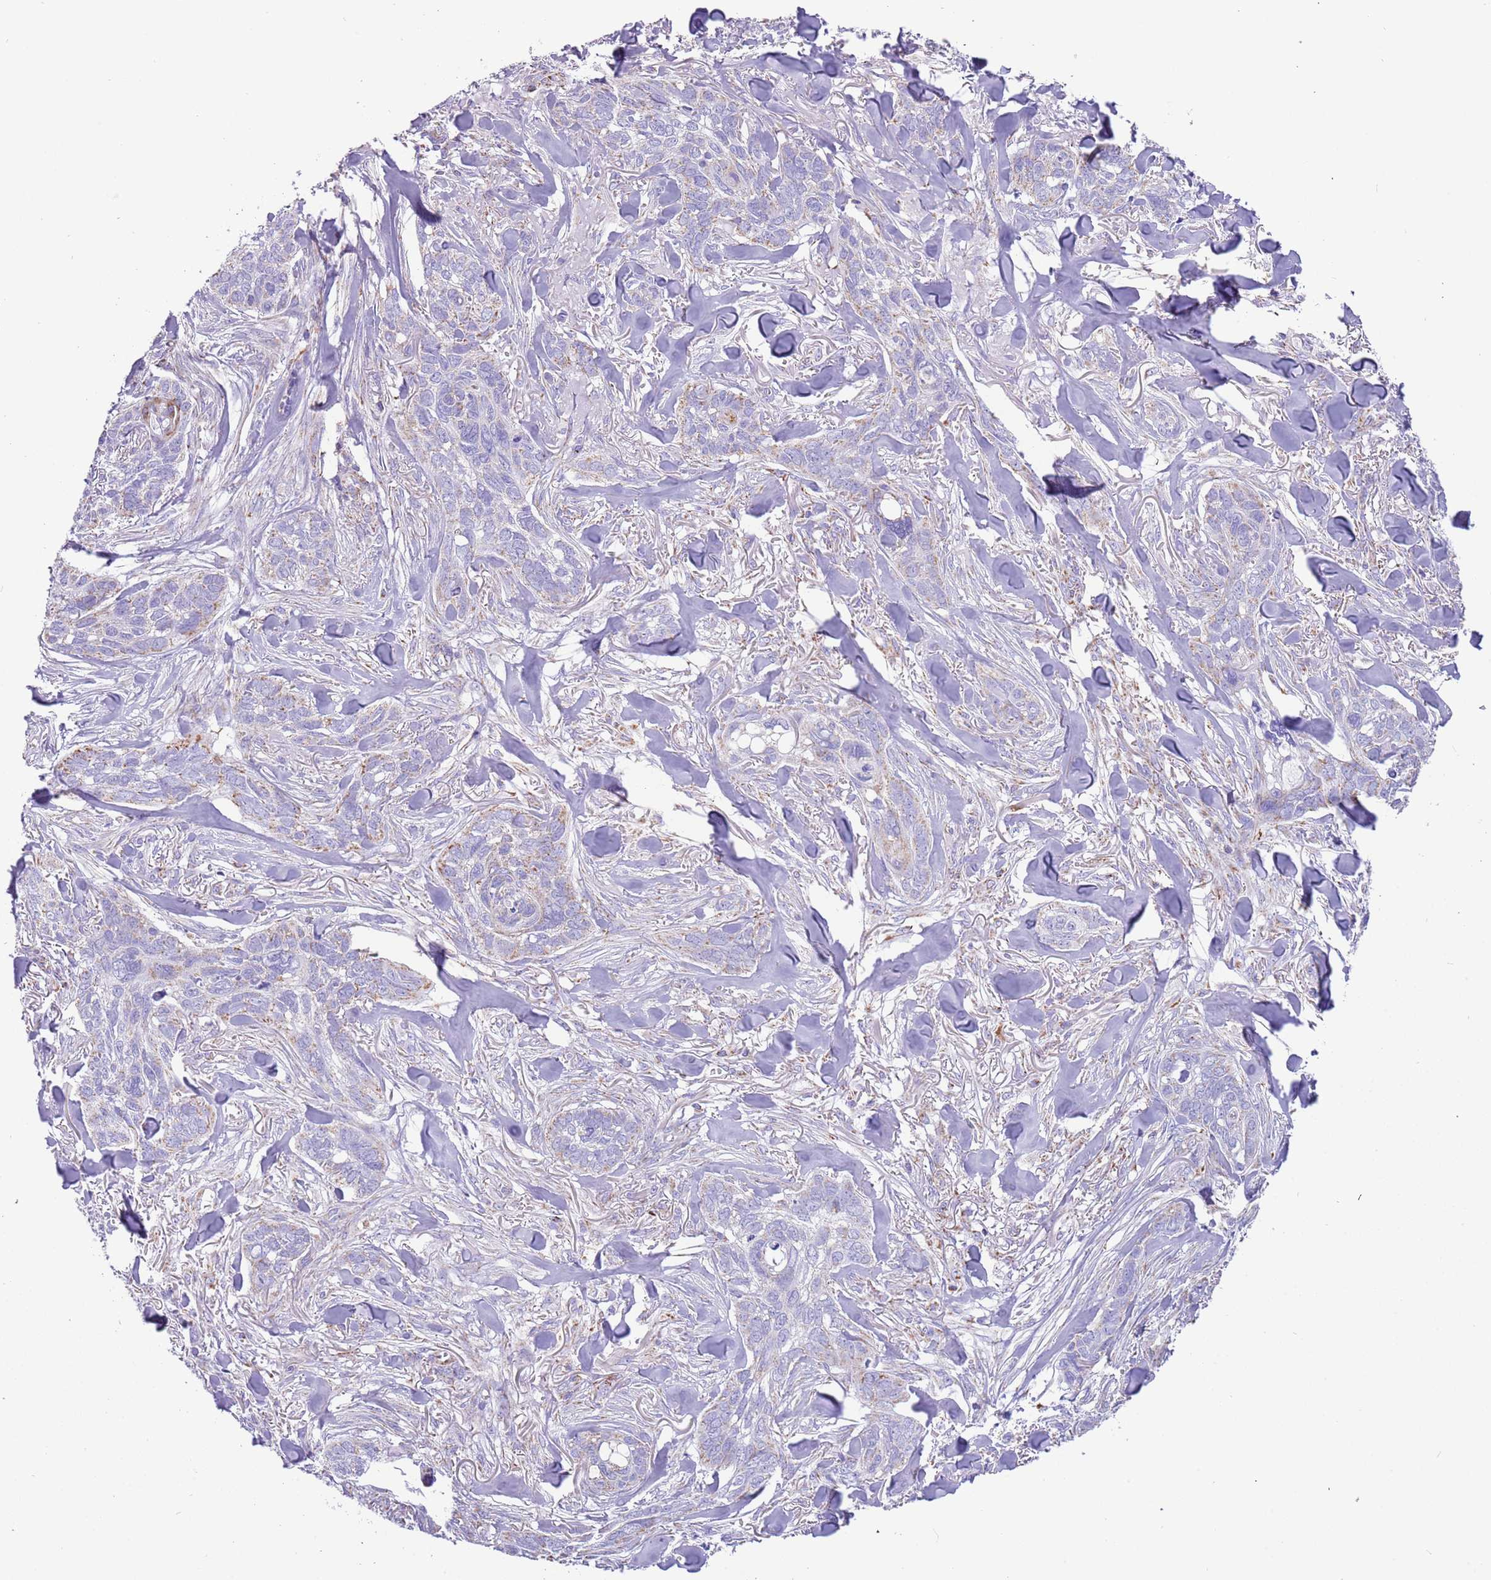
{"staining": {"intensity": "weak", "quantity": "<25%", "location": "cytoplasmic/membranous"}, "tissue": "skin cancer", "cell_type": "Tumor cells", "image_type": "cancer", "snomed": [{"axis": "morphology", "description": "Basal cell carcinoma"}, {"axis": "topography", "description": "Skin"}], "caption": "This is an immunohistochemistry micrograph of skin basal cell carcinoma. There is no staining in tumor cells.", "gene": "SUCLG2", "patient": {"sex": "male", "age": 86}}